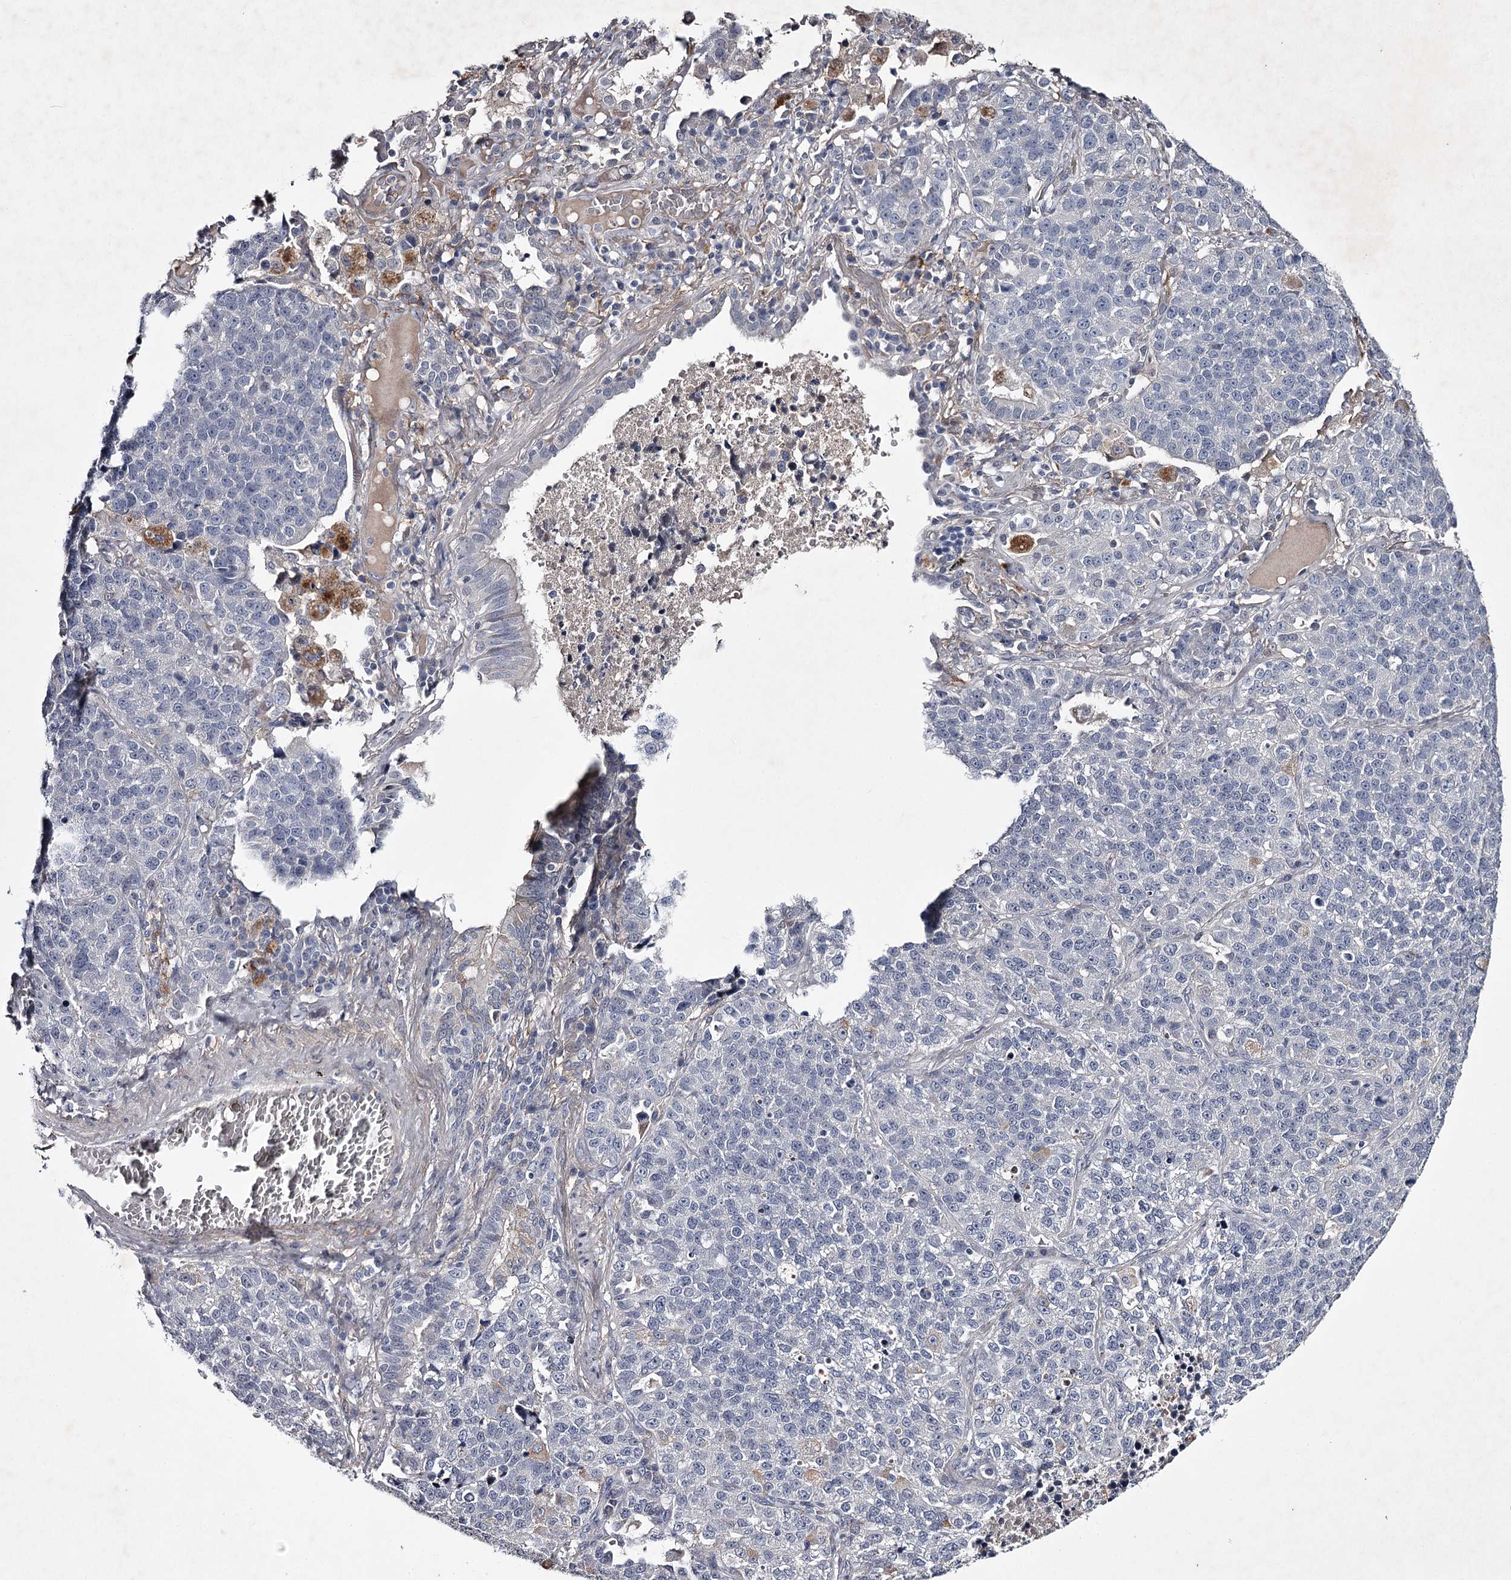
{"staining": {"intensity": "negative", "quantity": "none", "location": "none"}, "tissue": "lung cancer", "cell_type": "Tumor cells", "image_type": "cancer", "snomed": [{"axis": "morphology", "description": "Adenocarcinoma, NOS"}, {"axis": "topography", "description": "Lung"}], "caption": "Immunohistochemistry (IHC) of human lung cancer demonstrates no expression in tumor cells. The staining is performed using DAB brown chromogen with nuclei counter-stained in using hematoxylin.", "gene": "FDXACB1", "patient": {"sex": "male", "age": 49}}